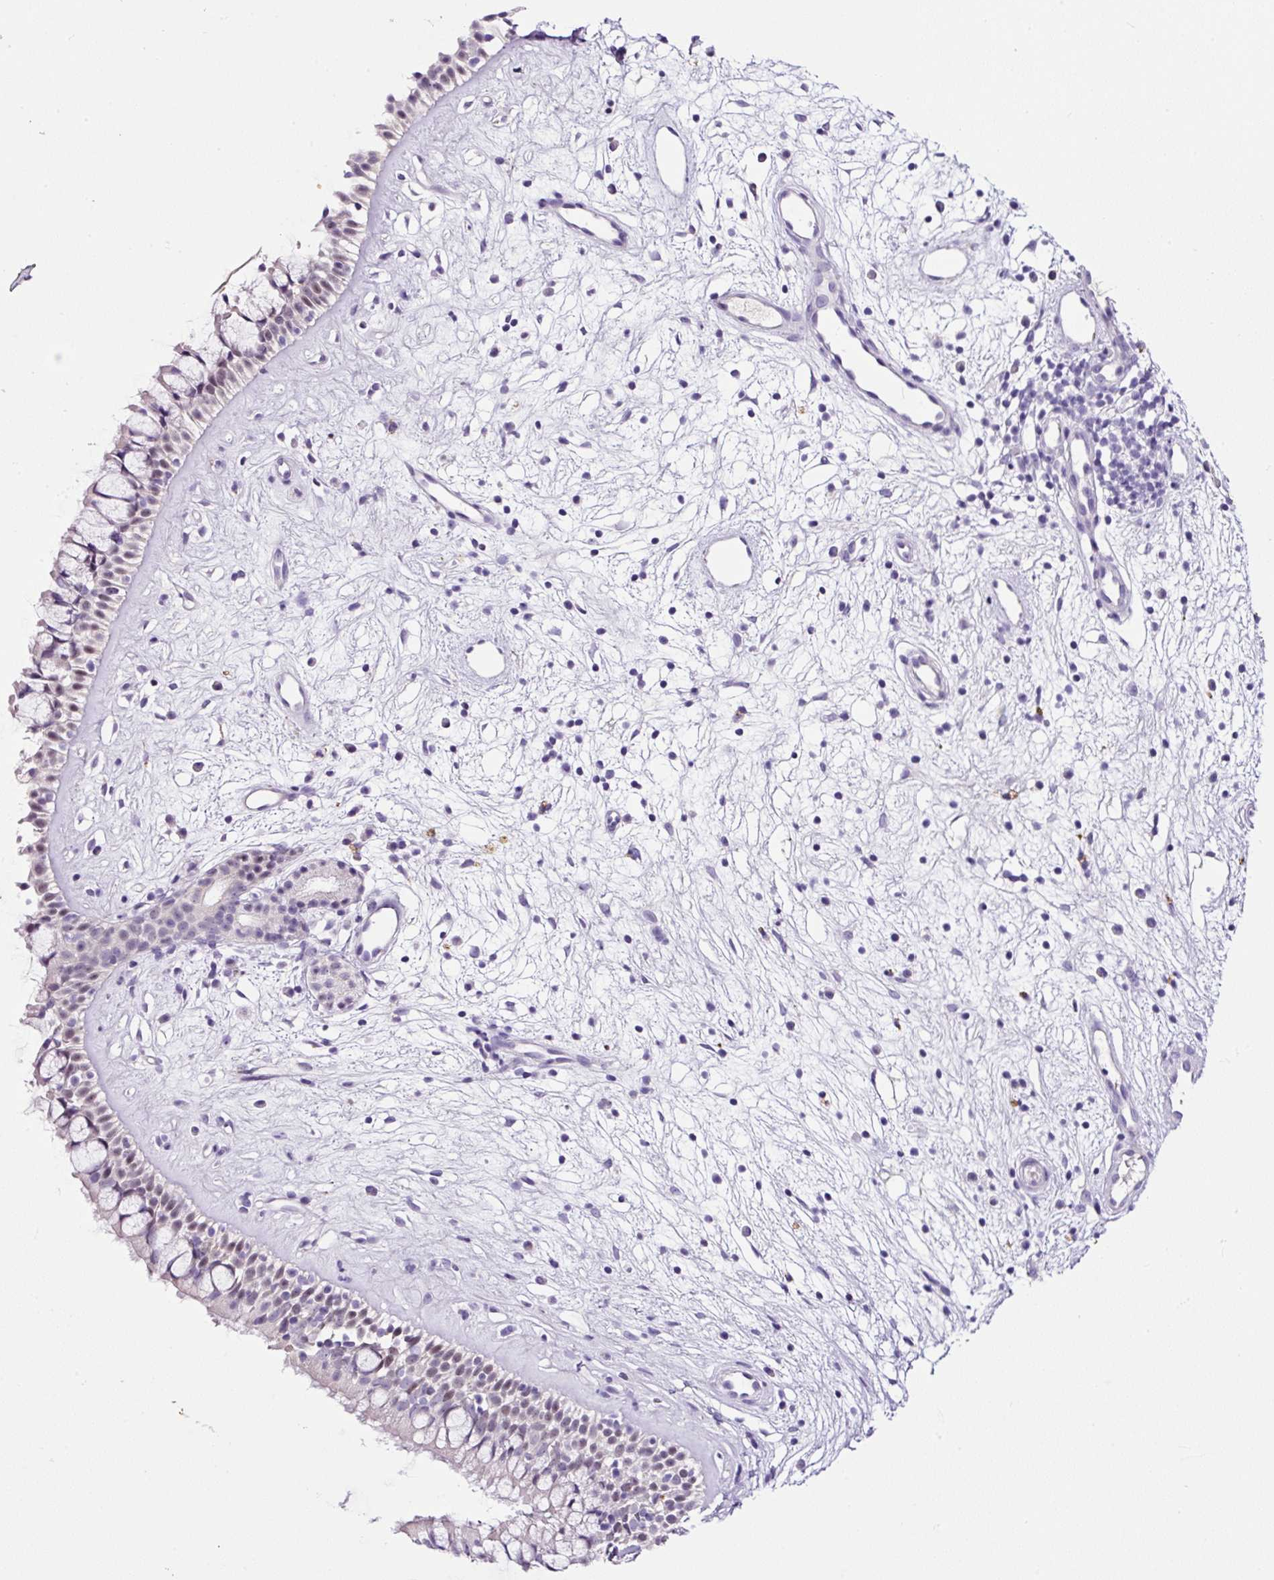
{"staining": {"intensity": "moderate", "quantity": "<25%", "location": "nuclear"}, "tissue": "nasopharynx", "cell_type": "Respiratory epithelial cells", "image_type": "normal", "snomed": [{"axis": "morphology", "description": "Normal tissue, NOS"}, {"axis": "topography", "description": "Nasopharynx"}], "caption": "This is an image of immunohistochemistry (IHC) staining of normal nasopharynx, which shows moderate expression in the nuclear of respiratory epithelial cells.", "gene": "SP8", "patient": {"sex": "male", "age": 32}}